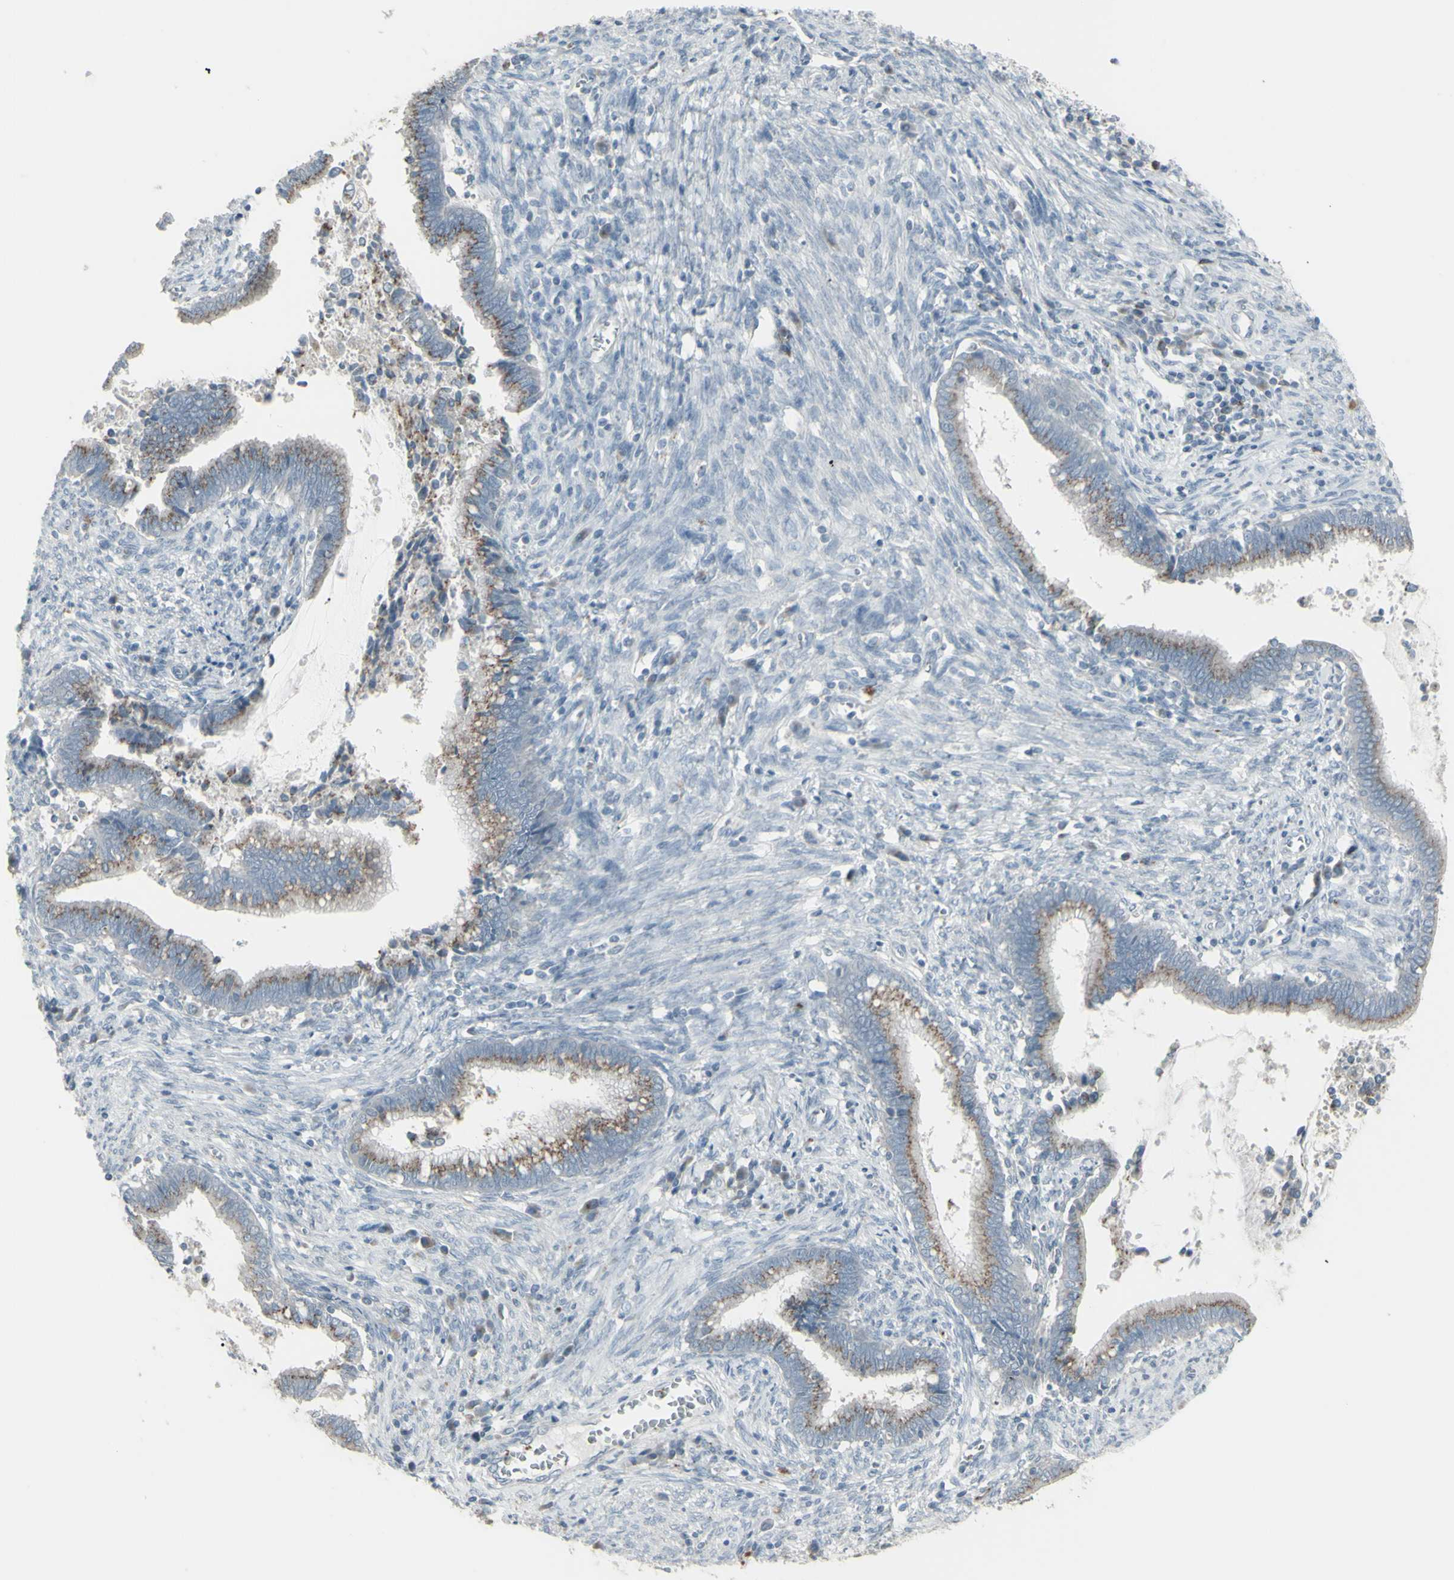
{"staining": {"intensity": "moderate", "quantity": ">75%", "location": "cytoplasmic/membranous"}, "tissue": "cervical cancer", "cell_type": "Tumor cells", "image_type": "cancer", "snomed": [{"axis": "morphology", "description": "Adenocarcinoma, NOS"}, {"axis": "topography", "description": "Cervix"}], "caption": "Cervical adenocarcinoma stained for a protein demonstrates moderate cytoplasmic/membranous positivity in tumor cells.", "gene": "CD79B", "patient": {"sex": "female", "age": 44}}